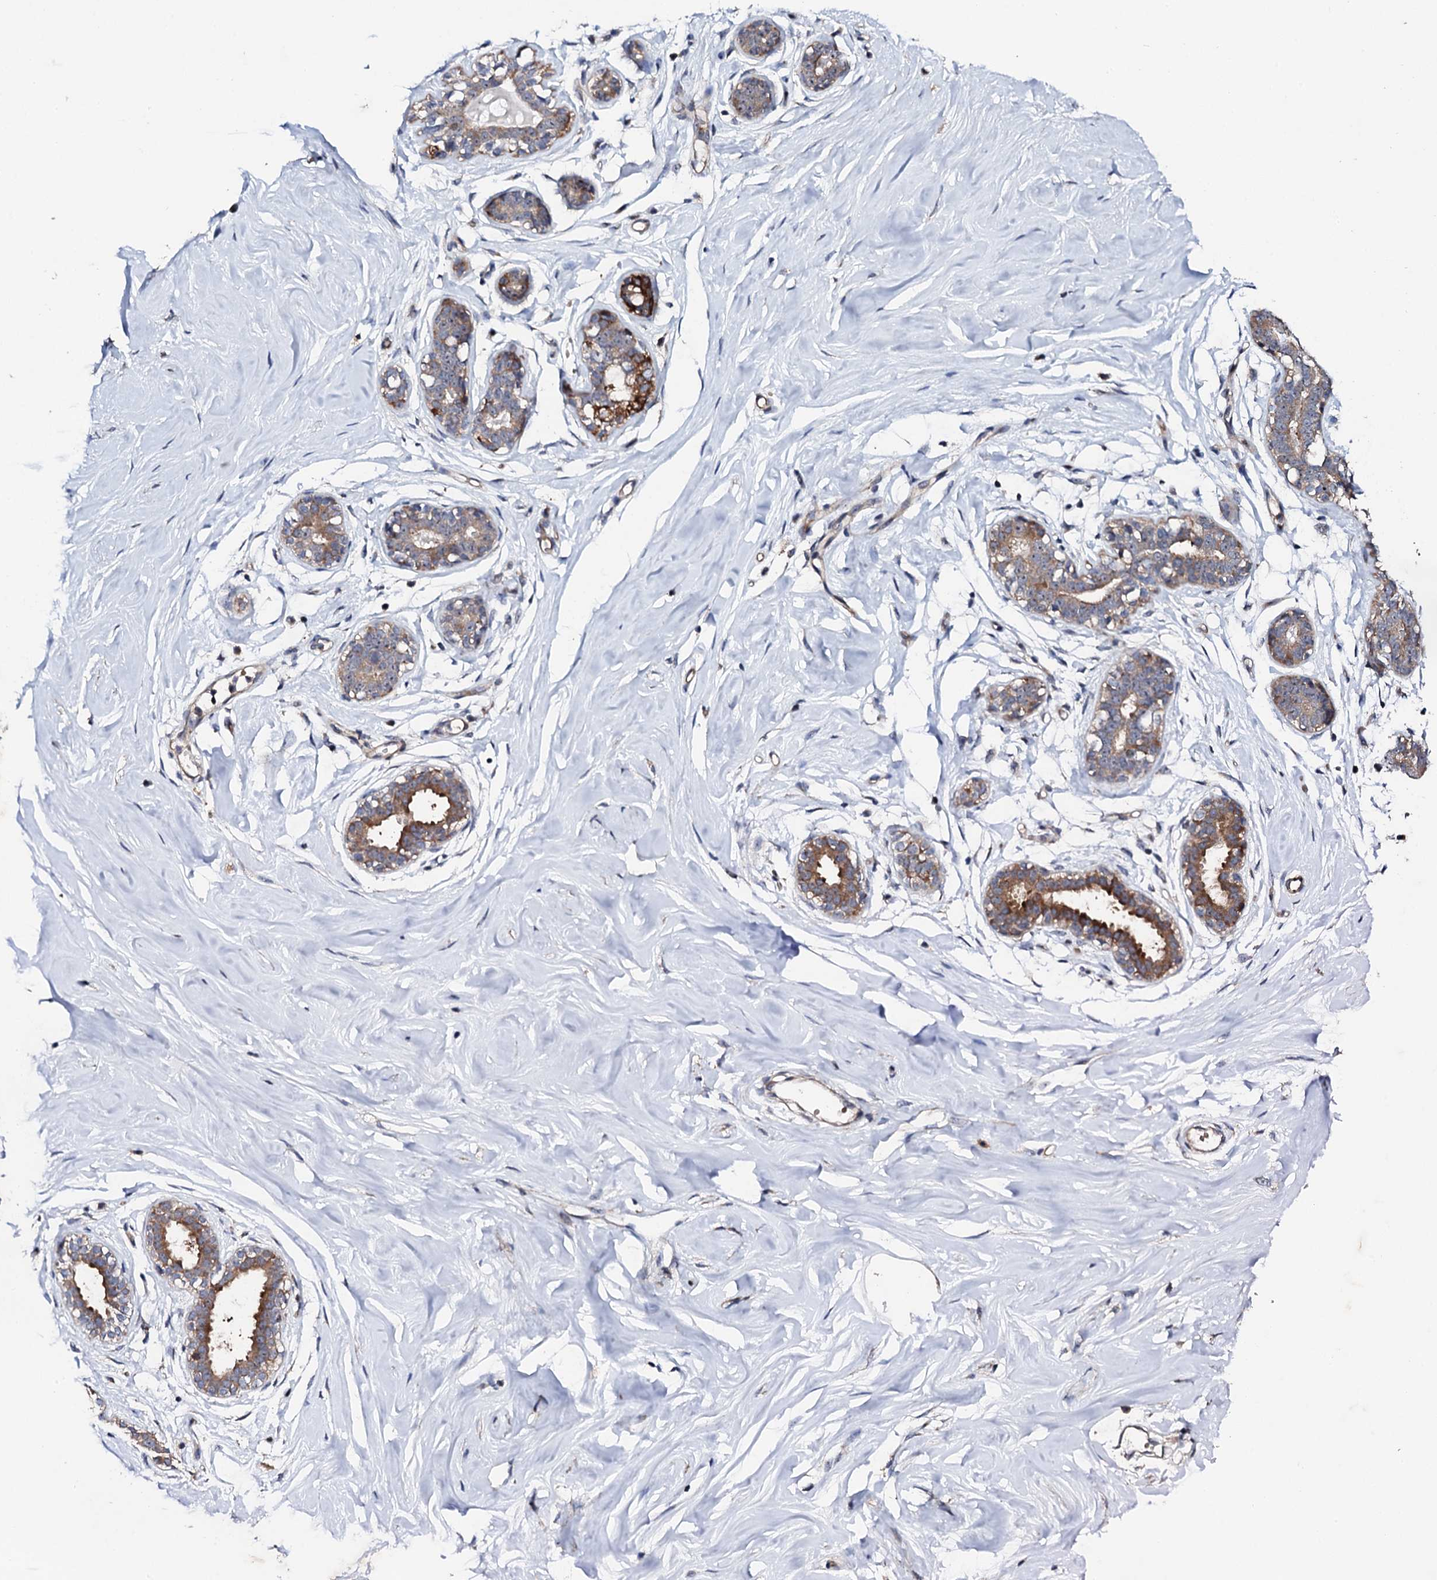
{"staining": {"intensity": "negative", "quantity": "none", "location": "none"}, "tissue": "breast", "cell_type": "Adipocytes", "image_type": "normal", "snomed": [{"axis": "morphology", "description": "Normal tissue, NOS"}, {"axis": "morphology", "description": "Adenoma, NOS"}, {"axis": "topography", "description": "Breast"}], "caption": "Immunohistochemistry (IHC) photomicrograph of benign human breast stained for a protein (brown), which displays no positivity in adipocytes.", "gene": "GTPBP4", "patient": {"sex": "female", "age": 23}}